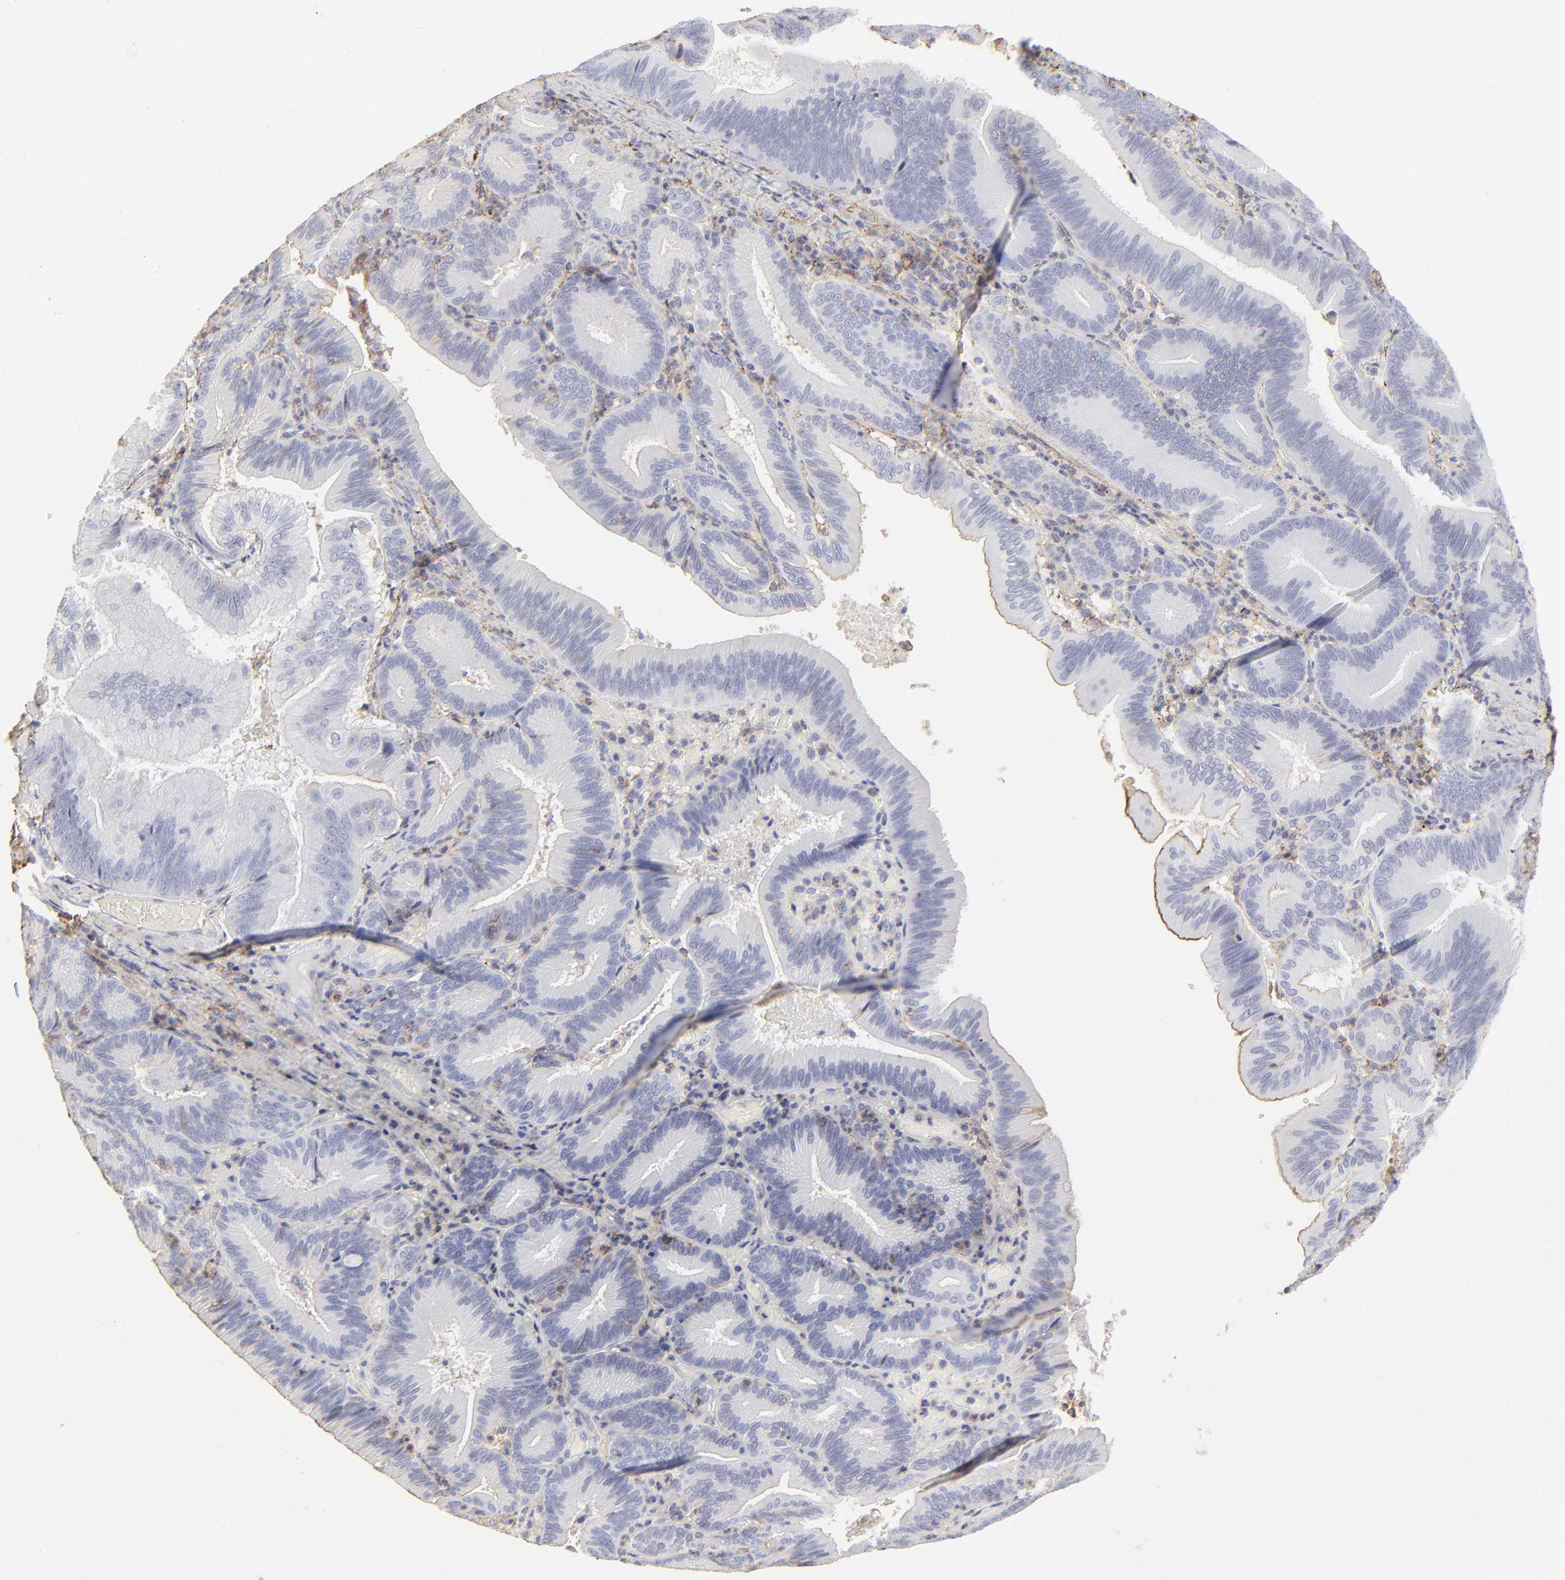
{"staining": {"intensity": "negative", "quantity": "none", "location": "none"}, "tissue": "pancreatic cancer", "cell_type": "Tumor cells", "image_type": "cancer", "snomed": [{"axis": "morphology", "description": "Adenocarcinoma, NOS"}, {"axis": "topography", "description": "Pancreas"}], "caption": "A photomicrograph of human pancreatic adenocarcinoma is negative for staining in tumor cells.", "gene": "ANXA6", "patient": {"sex": "male", "age": 82}}